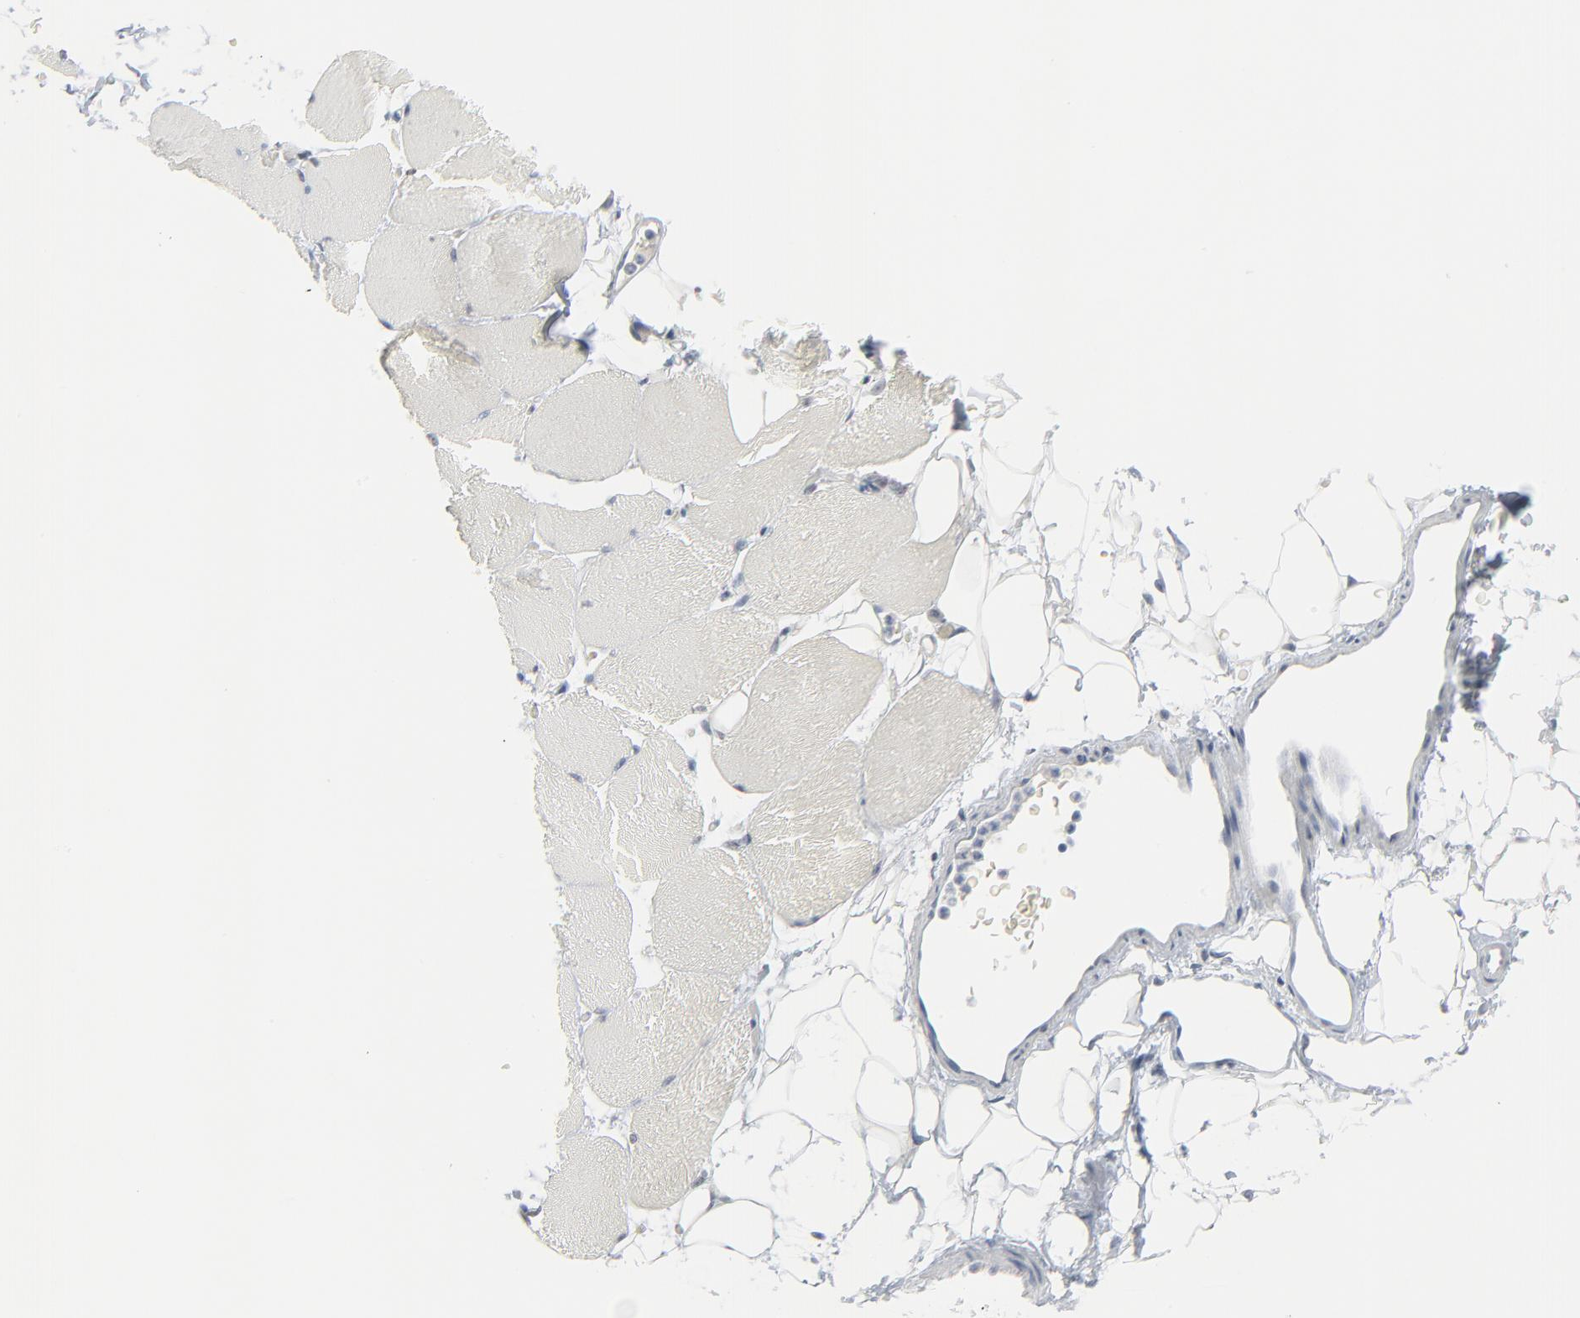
{"staining": {"intensity": "negative", "quantity": "none", "location": "none"}, "tissue": "skeletal muscle", "cell_type": "Myocytes", "image_type": "normal", "snomed": [{"axis": "morphology", "description": "Normal tissue, NOS"}, {"axis": "topography", "description": "Skeletal muscle"}, {"axis": "topography", "description": "Soft tissue"}], "caption": "The IHC photomicrograph has no significant positivity in myocytes of skeletal muscle.", "gene": "MITF", "patient": {"sex": "female", "age": 58}}